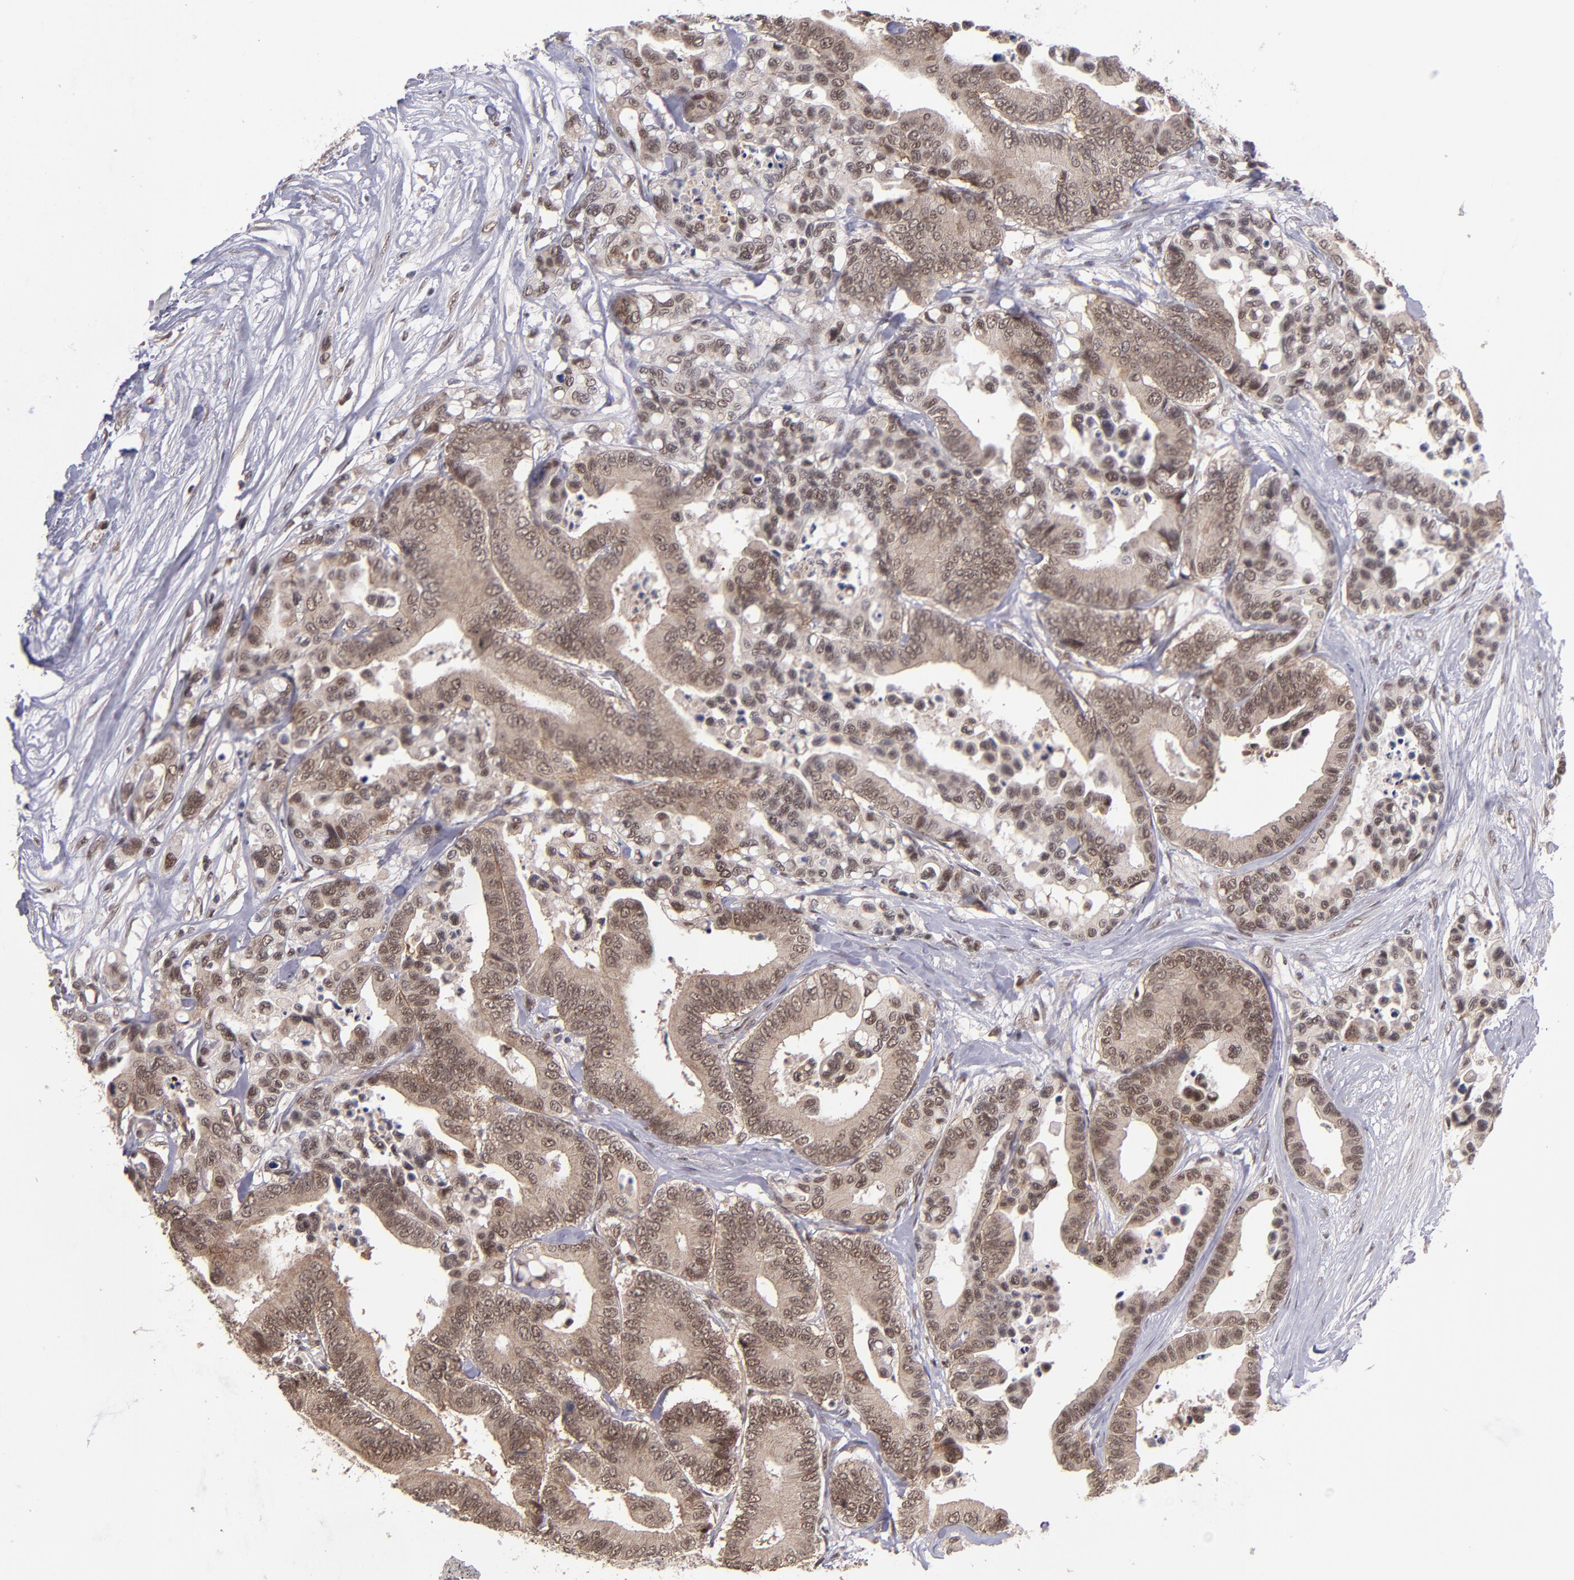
{"staining": {"intensity": "moderate", "quantity": ">75%", "location": "nuclear"}, "tissue": "colorectal cancer", "cell_type": "Tumor cells", "image_type": "cancer", "snomed": [{"axis": "morphology", "description": "Adenocarcinoma, NOS"}, {"axis": "topography", "description": "Colon"}], "caption": "The photomicrograph exhibits staining of adenocarcinoma (colorectal), revealing moderate nuclear protein positivity (brown color) within tumor cells.", "gene": "EP300", "patient": {"sex": "male", "age": 82}}